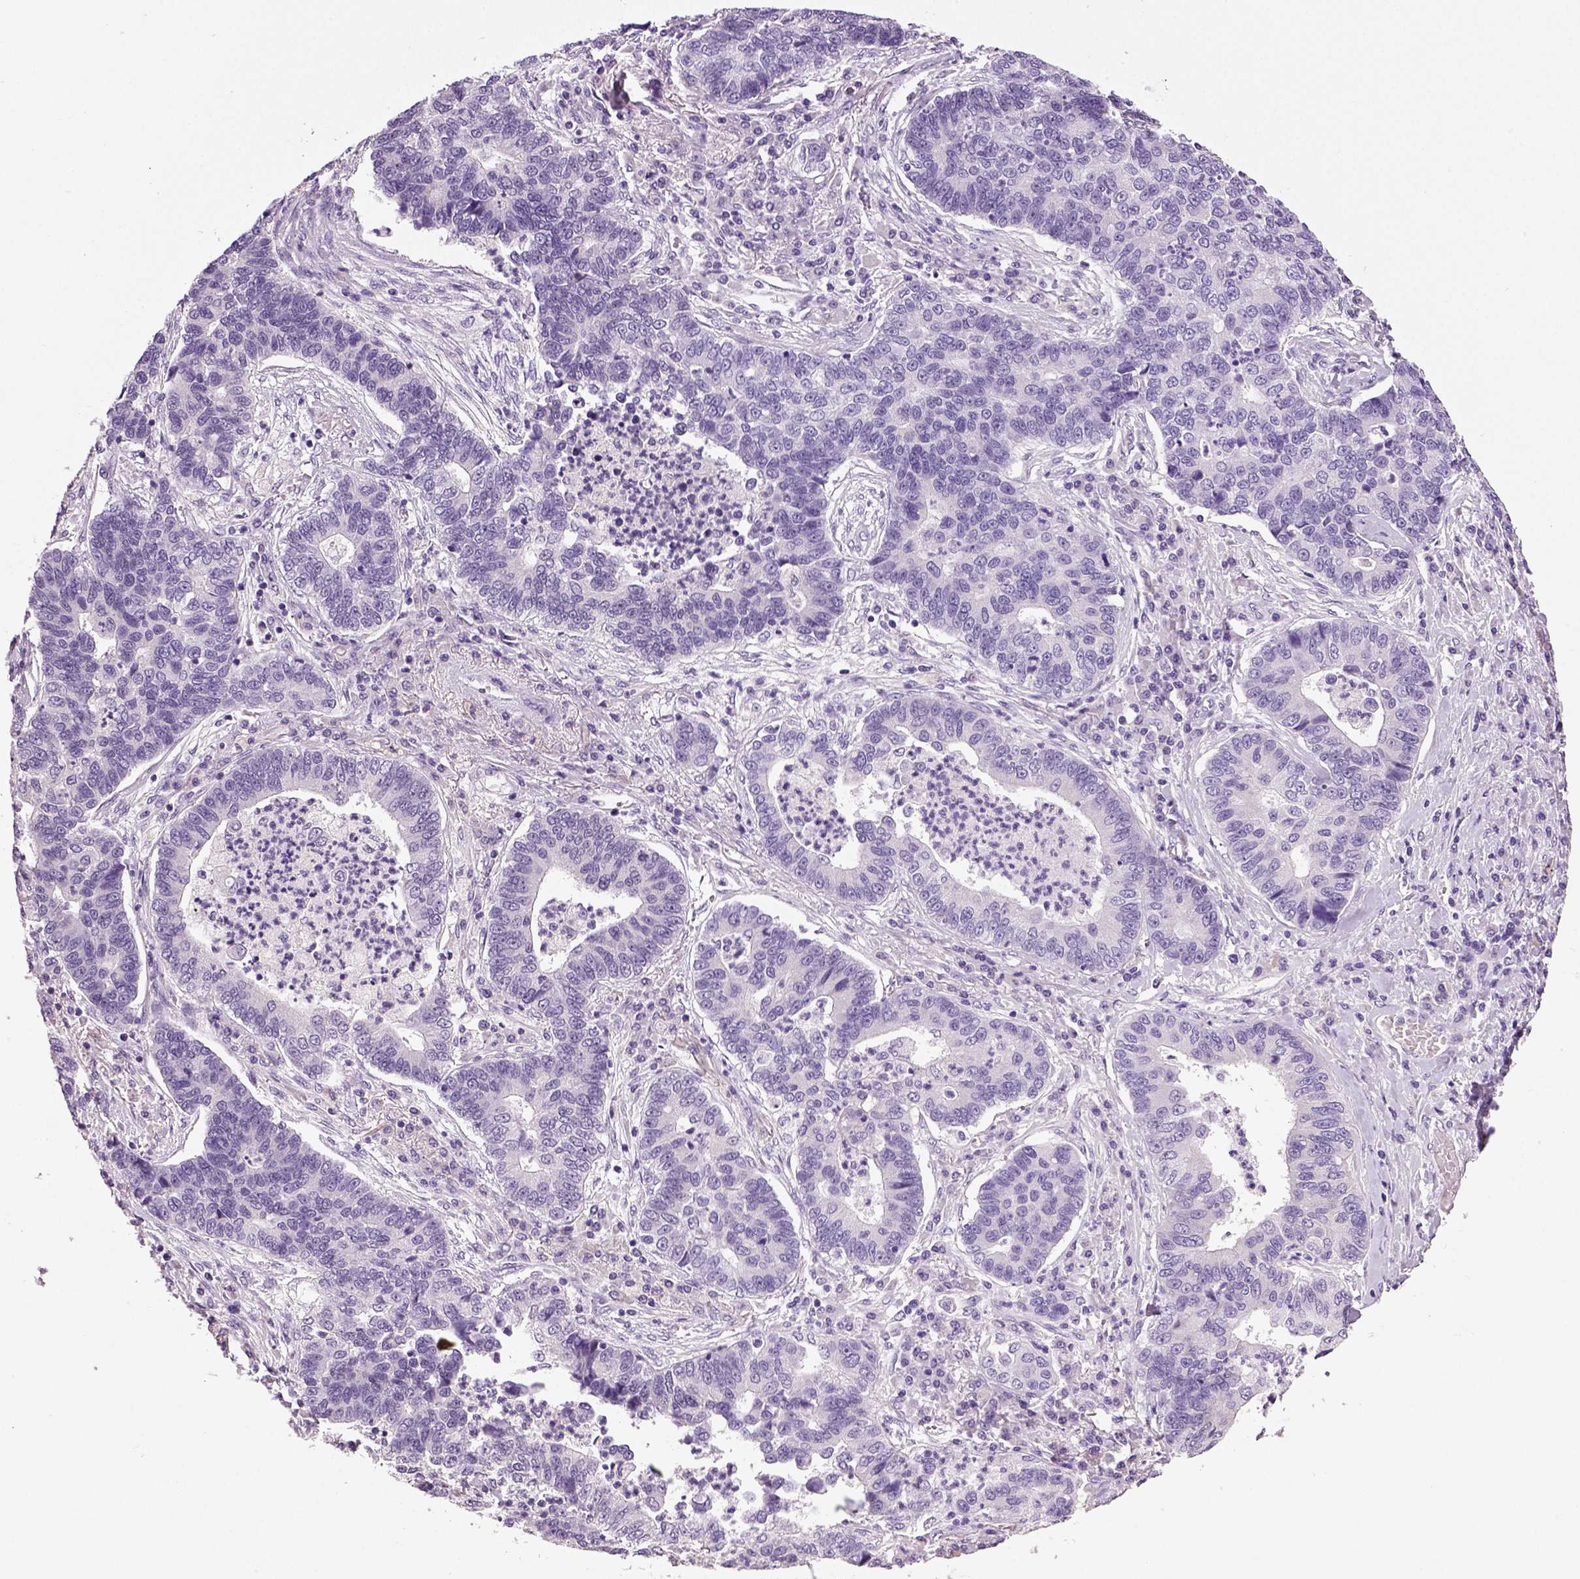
{"staining": {"intensity": "negative", "quantity": "none", "location": "none"}, "tissue": "lung cancer", "cell_type": "Tumor cells", "image_type": "cancer", "snomed": [{"axis": "morphology", "description": "Adenocarcinoma, NOS"}, {"axis": "topography", "description": "Lung"}], "caption": "Immunohistochemical staining of lung adenocarcinoma exhibits no significant positivity in tumor cells.", "gene": "NECAB2", "patient": {"sex": "female", "age": 57}}